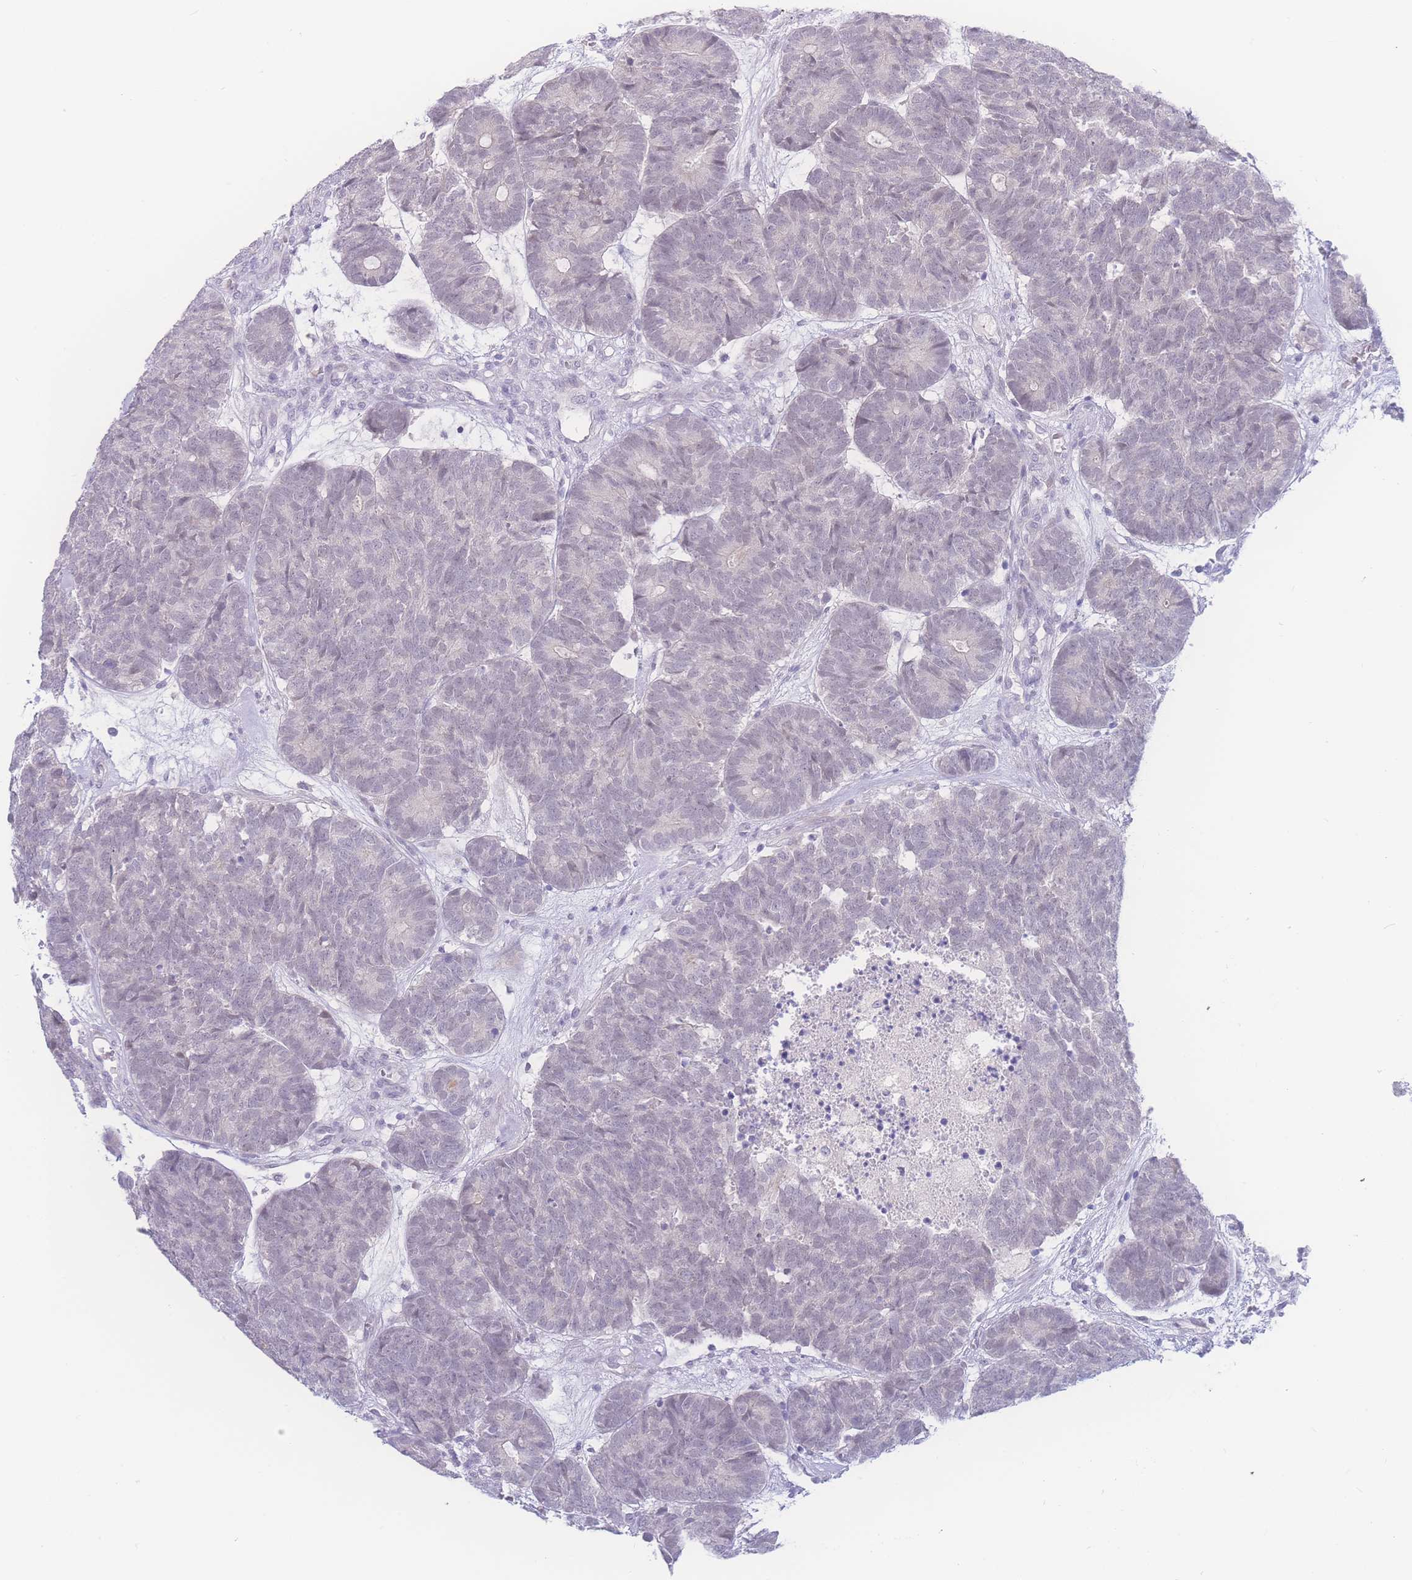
{"staining": {"intensity": "negative", "quantity": "none", "location": "none"}, "tissue": "head and neck cancer", "cell_type": "Tumor cells", "image_type": "cancer", "snomed": [{"axis": "morphology", "description": "Adenocarcinoma, NOS"}, {"axis": "topography", "description": "Head-Neck"}], "caption": "The histopathology image reveals no staining of tumor cells in head and neck adenocarcinoma.", "gene": "PRSS22", "patient": {"sex": "female", "age": 81}}